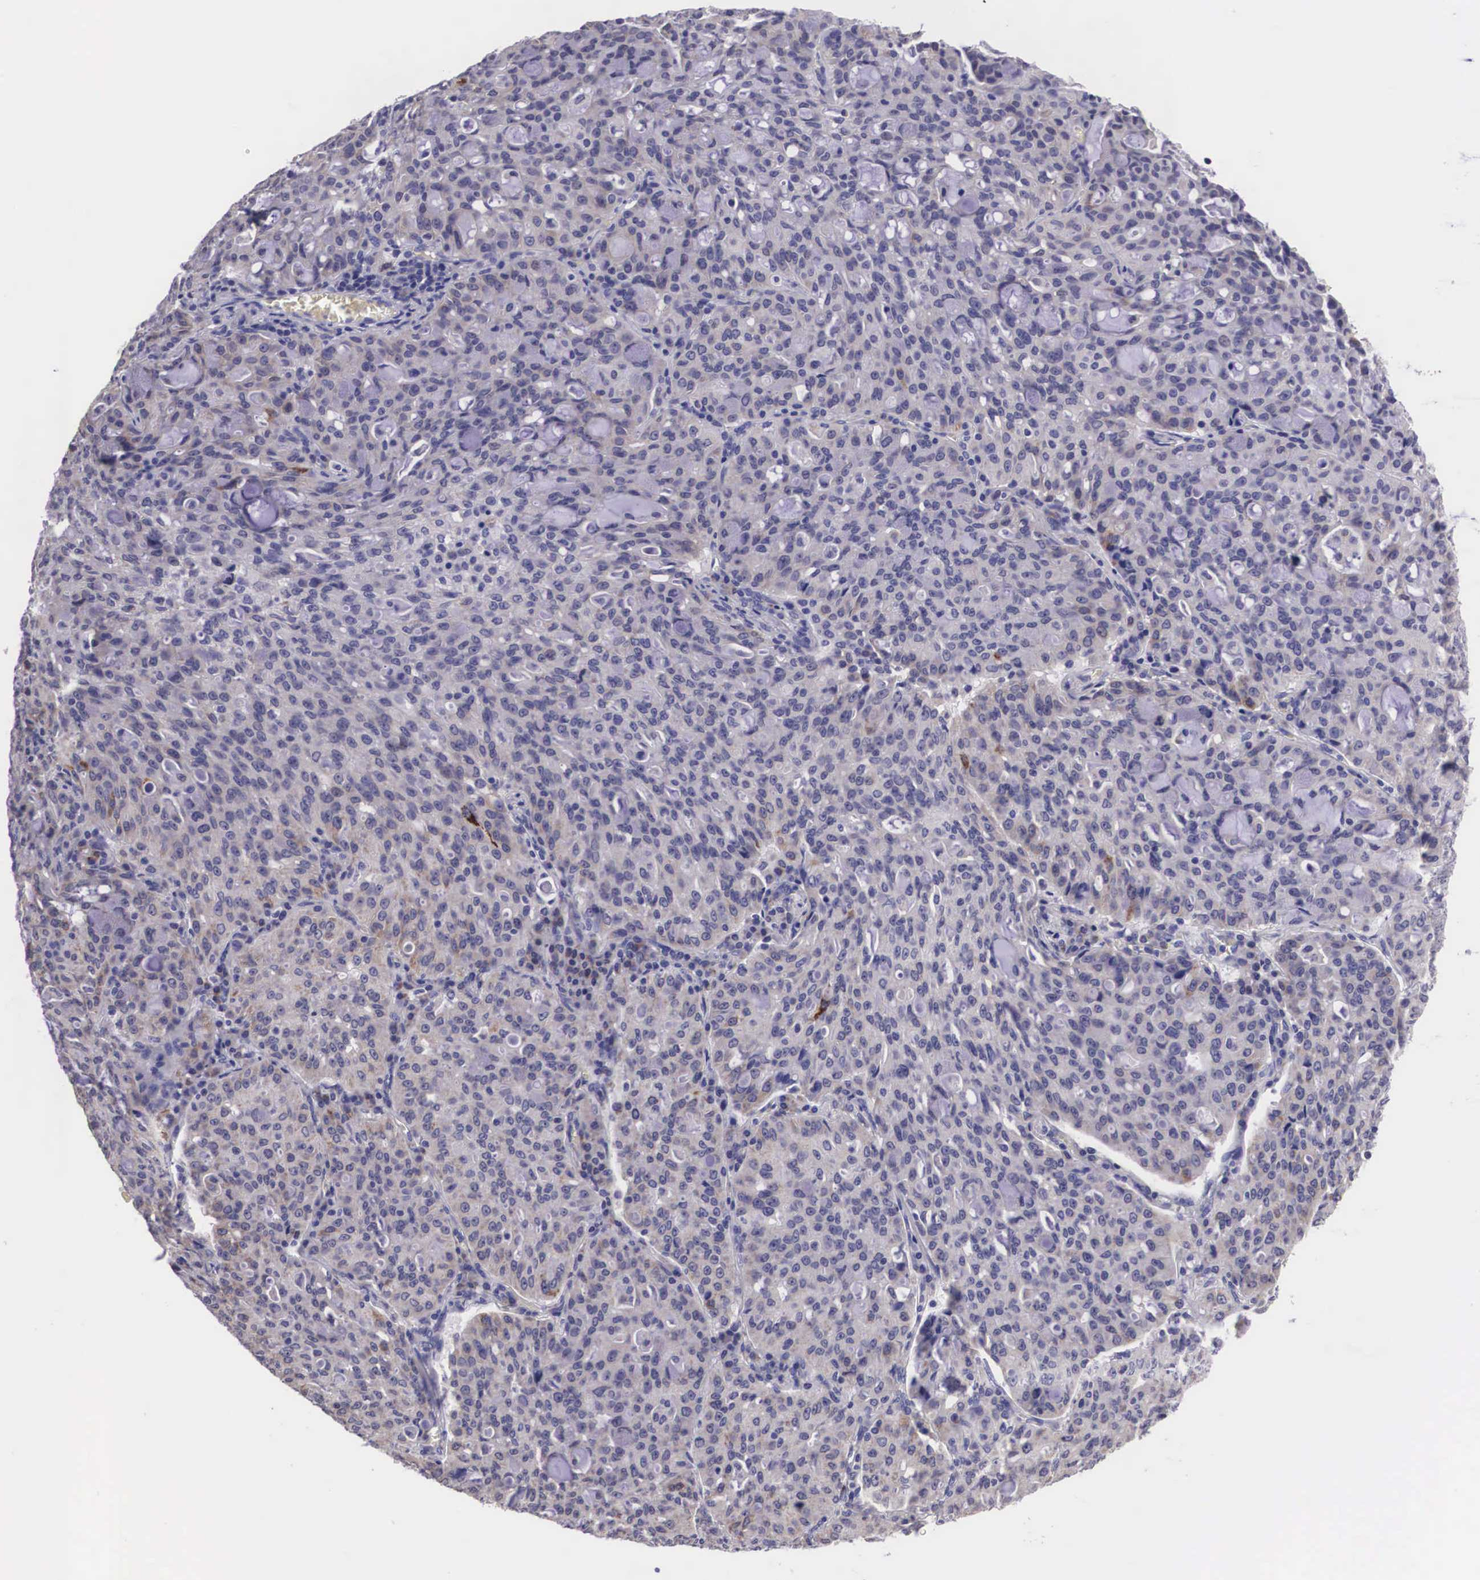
{"staining": {"intensity": "negative", "quantity": "none", "location": "none"}, "tissue": "lung cancer", "cell_type": "Tumor cells", "image_type": "cancer", "snomed": [{"axis": "morphology", "description": "Adenocarcinoma, NOS"}, {"axis": "topography", "description": "Lung"}], "caption": "Immunohistochemistry (IHC) of lung cancer (adenocarcinoma) reveals no expression in tumor cells.", "gene": "ARG2", "patient": {"sex": "female", "age": 44}}